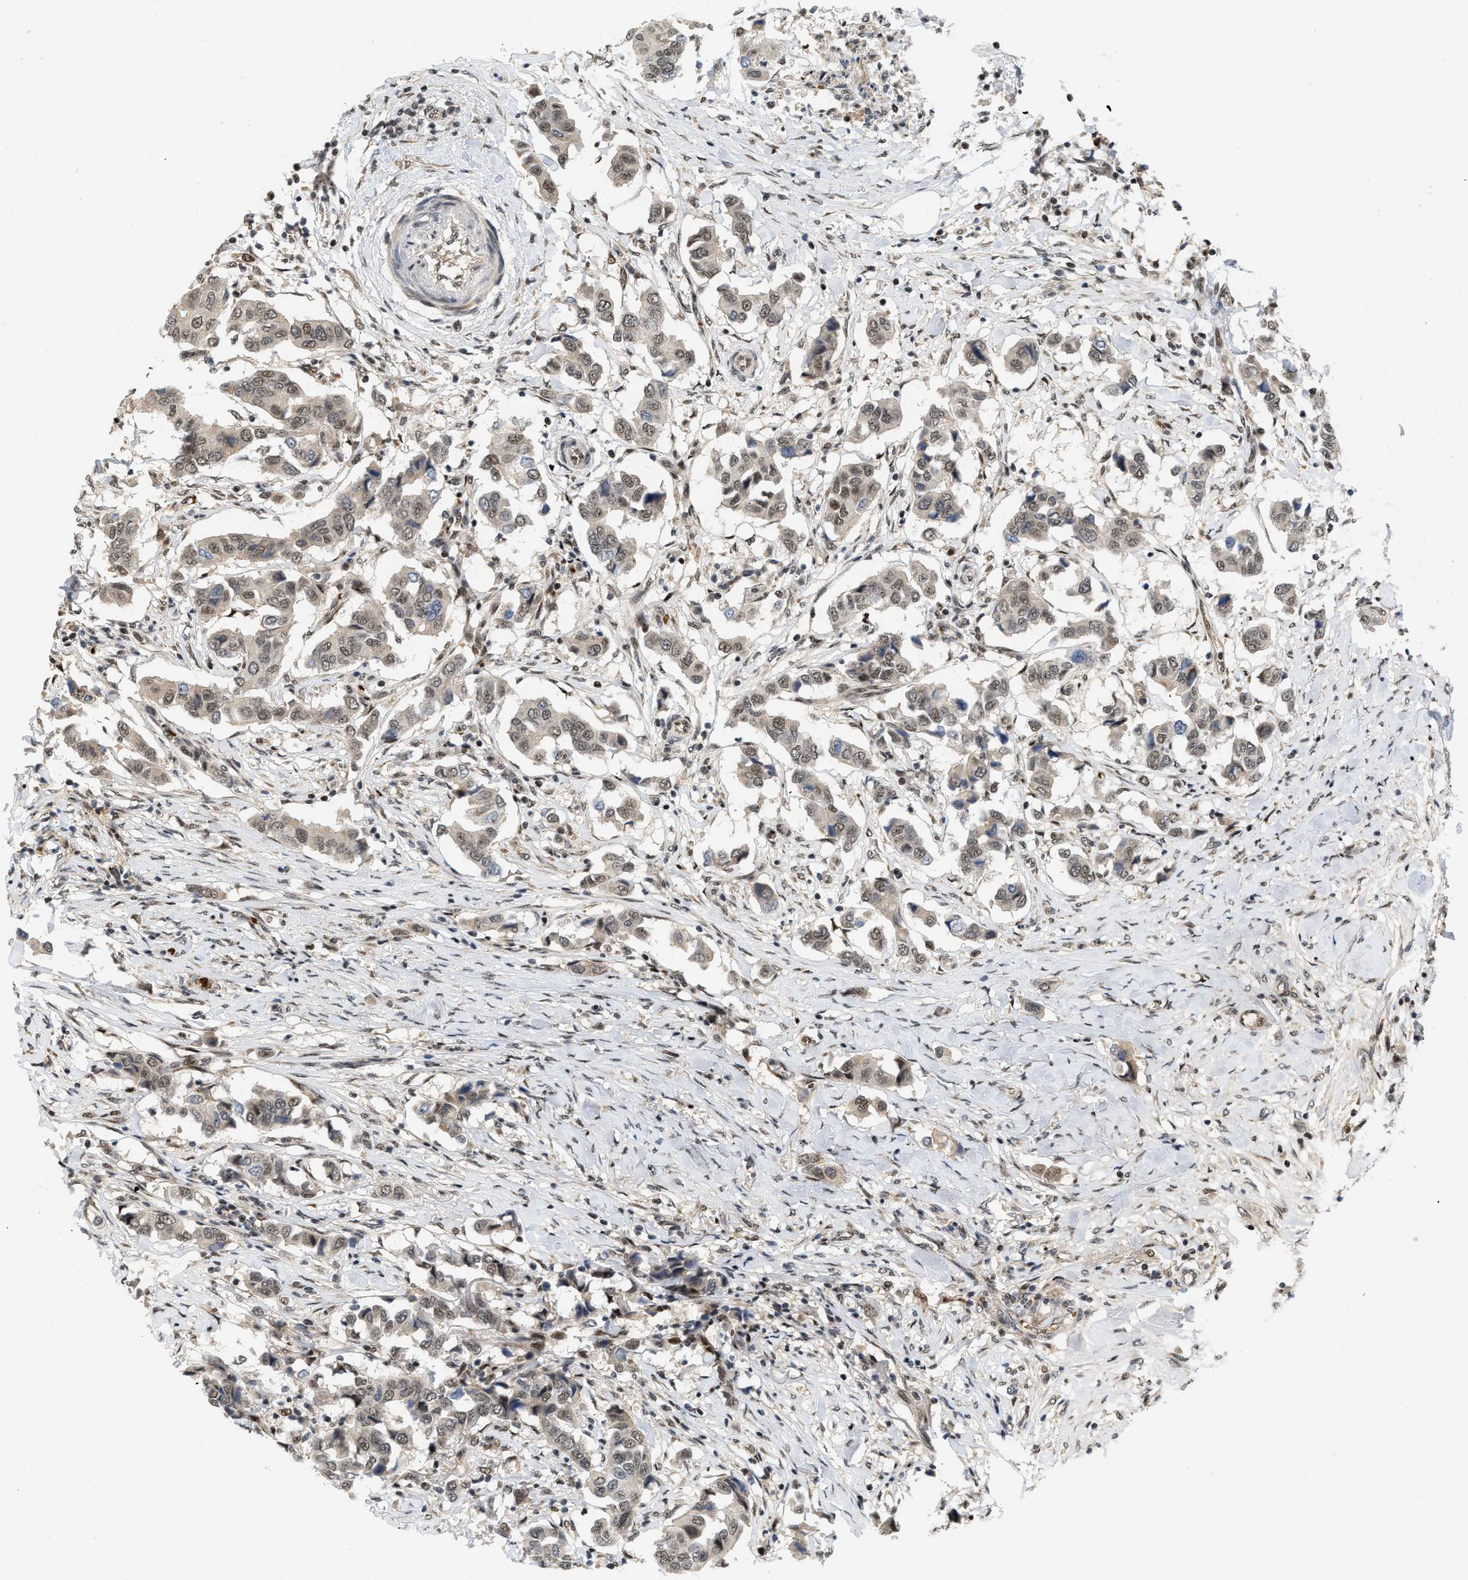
{"staining": {"intensity": "moderate", "quantity": ">75%", "location": "nuclear"}, "tissue": "breast cancer", "cell_type": "Tumor cells", "image_type": "cancer", "snomed": [{"axis": "morphology", "description": "Duct carcinoma"}, {"axis": "topography", "description": "Breast"}], "caption": "An image of invasive ductal carcinoma (breast) stained for a protein shows moderate nuclear brown staining in tumor cells.", "gene": "ANKRD11", "patient": {"sex": "female", "age": 80}}